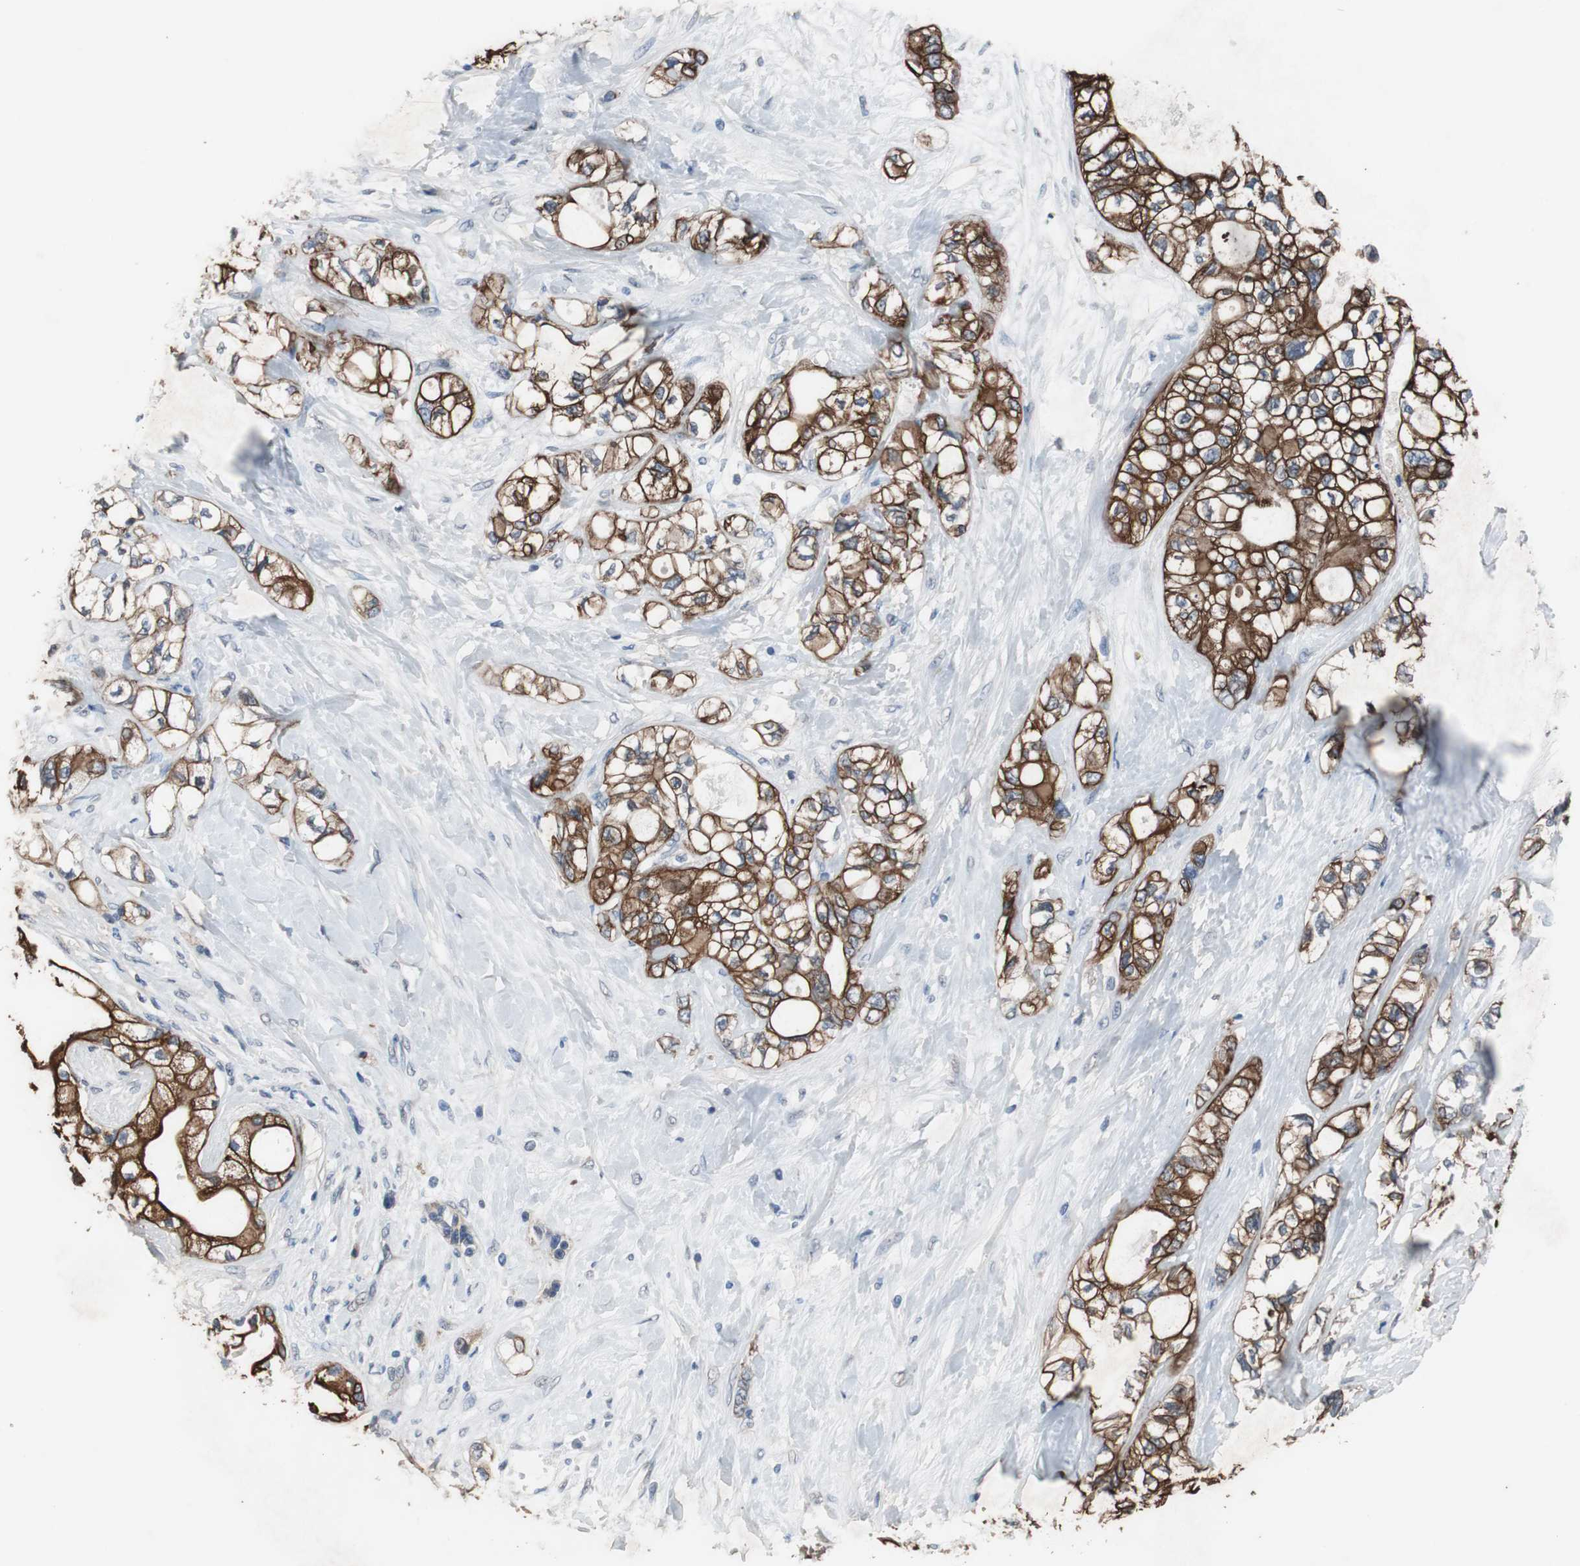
{"staining": {"intensity": "strong", "quantity": ">75%", "location": "cytoplasmic/membranous"}, "tissue": "pancreatic cancer", "cell_type": "Tumor cells", "image_type": "cancer", "snomed": [{"axis": "morphology", "description": "Adenocarcinoma, NOS"}, {"axis": "topography", "description": "Pancreas"}], "caption": "Protein analysis of adenocarcinoma (pancreatic) tissue shows strong cytoplasmic/membranous positivity in approximately >75% of tumor cells.", "gene": "USP10", "patient": {"sex": "male", "age": 70}}